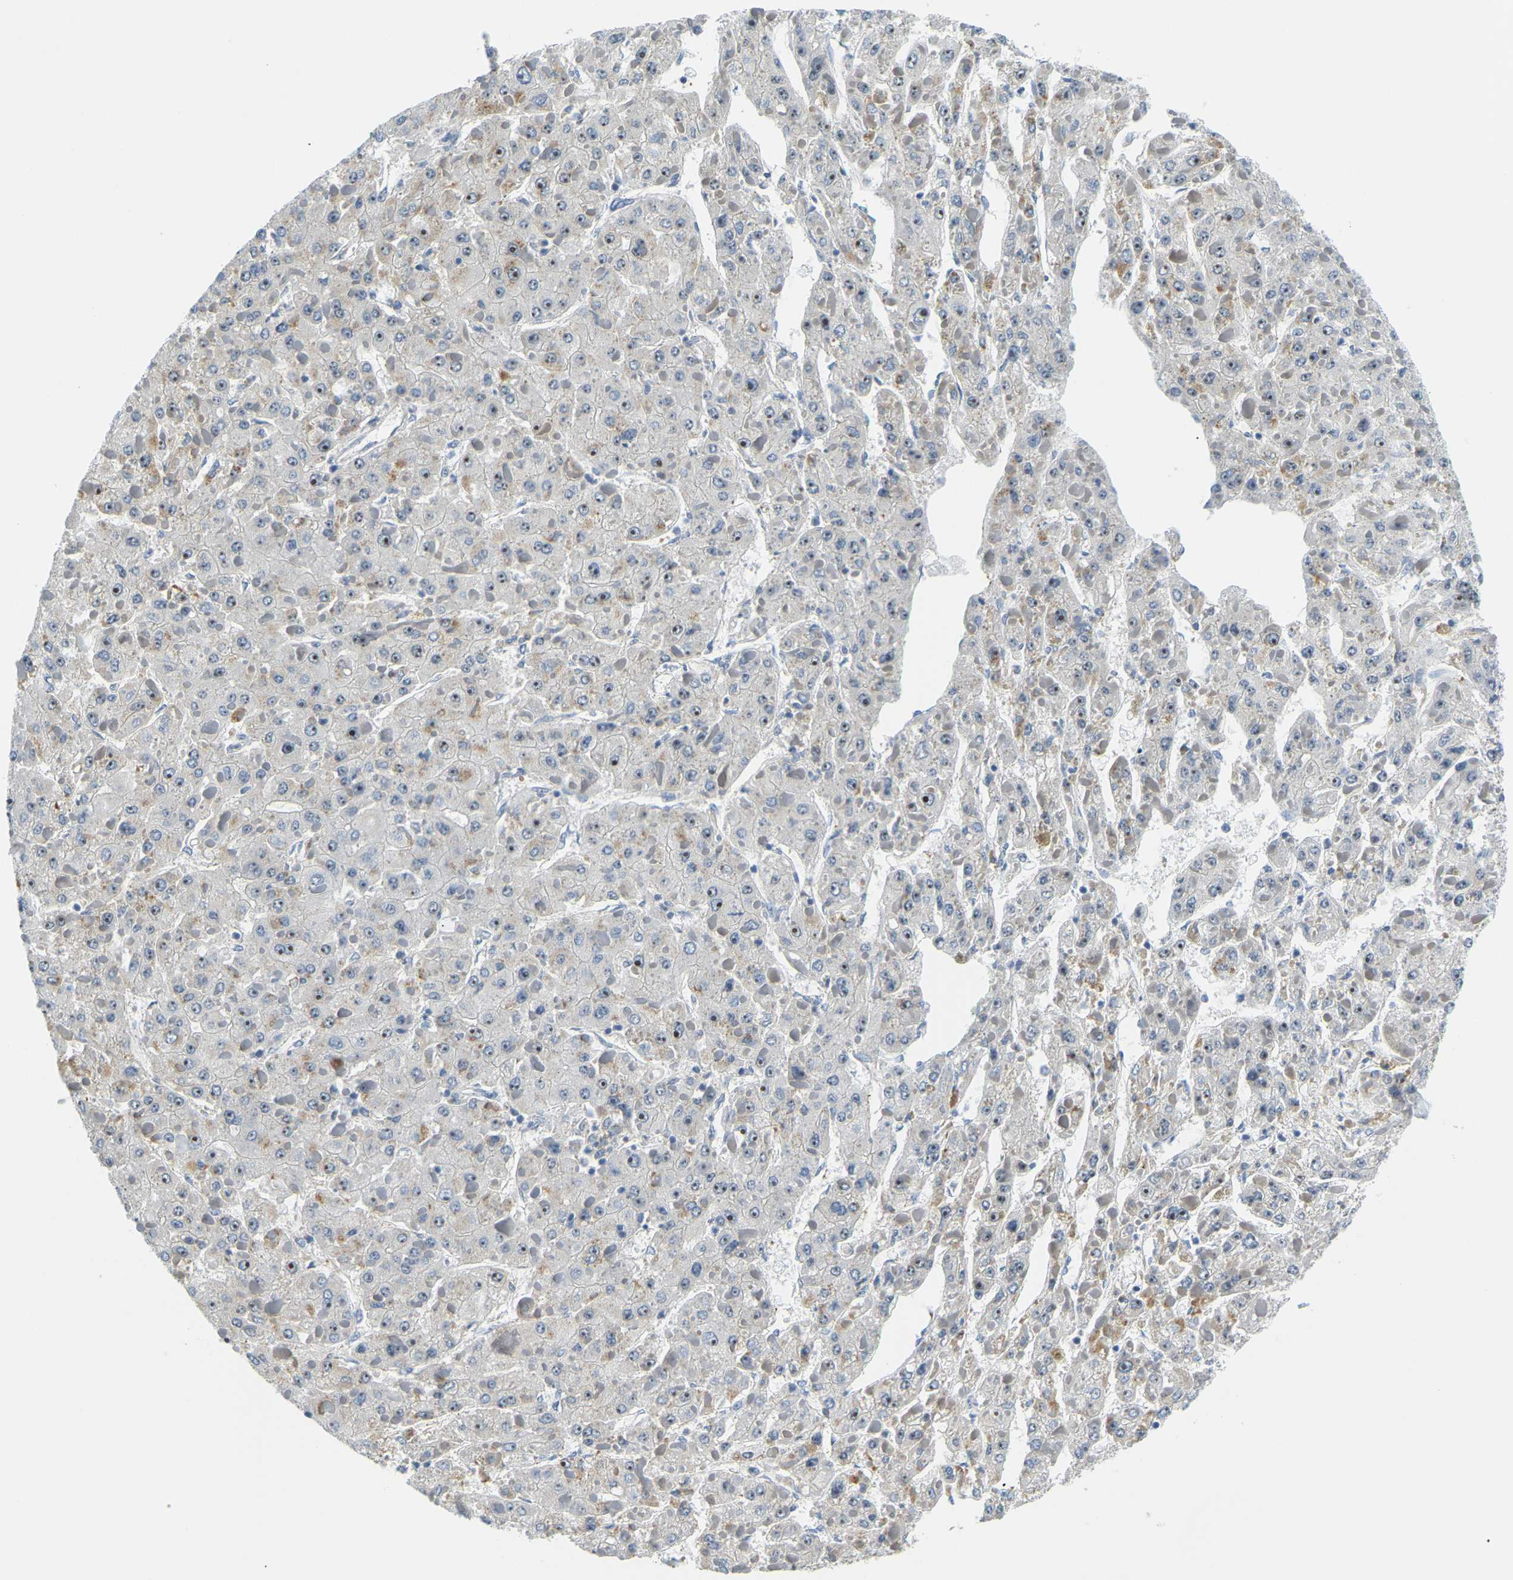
{"staining": {"intensity": "moderate", "quantity": "25%-75%", "location": "nuclear"}, "tissue": "liver cancer", "cell_type": "Tumor cells", "image_type": "cancer", "snomed": [{"axis": "morphology", "description": "Carcinoma, Hepatocellular, NOS"}, {"axis": "topography", "description": "Liver"}], "caption": "Liver cancer (hepatocellular carcinoma) stained with DAB (3,3'-diaminobenzidine) immunohistochemistry (IHC) demonstrates medium levels of moderate nuclear staining in about 25%-75% of tumor cells. (Stains: DAB (3,3'-diaminobenzidine) in brown, nuclei in blue, Microscopy: brightfield microscopy at high magnification).", "gene": "RRP1", "patient": {"sex": "female", "age": 73}}